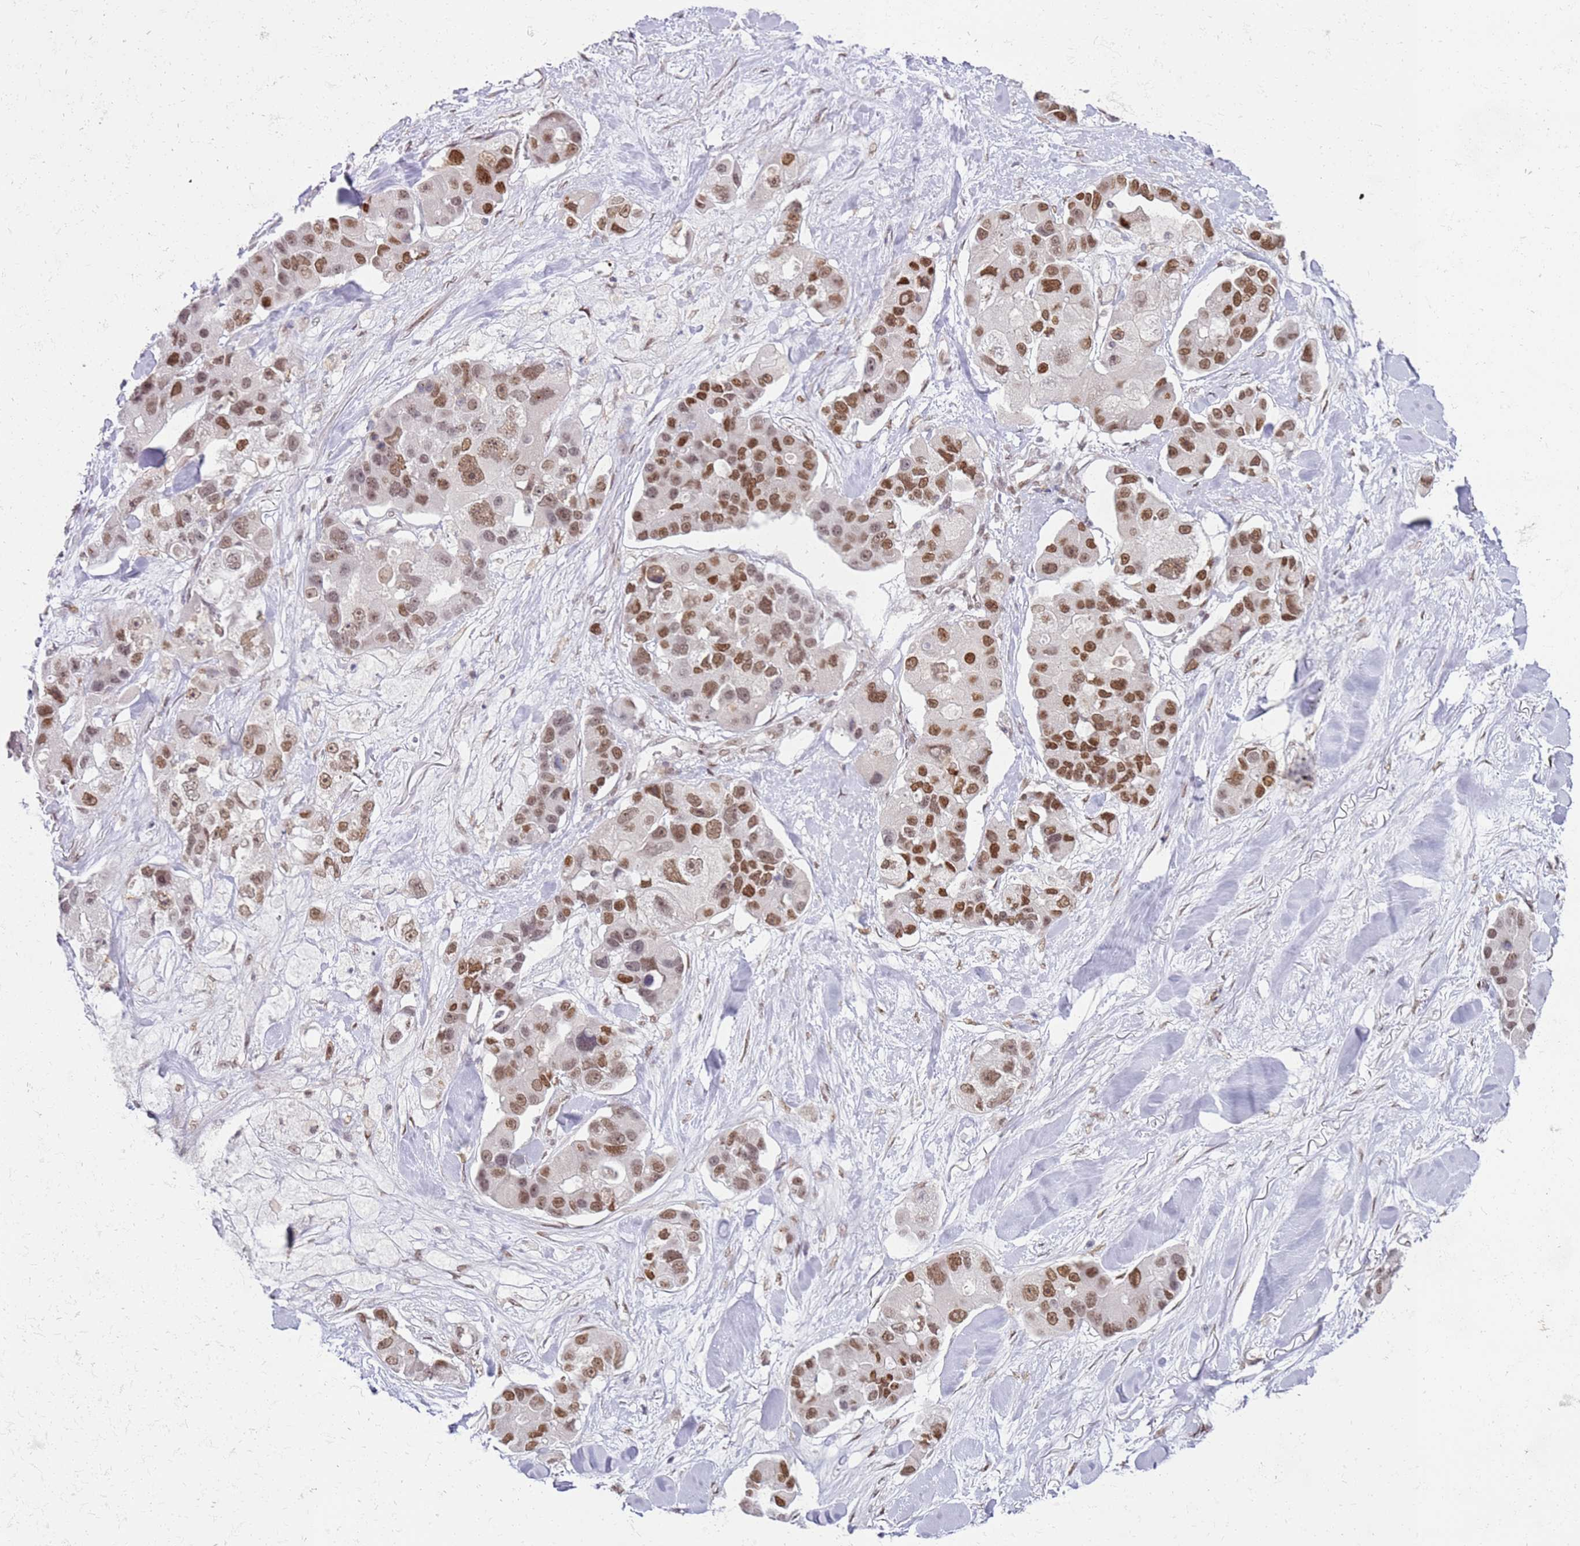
{"staining": {"intensity": "moderate", "quantity": ">75%", "location": "nuclear"}, "tissue": "lung cancer", "cell_type": "Tumor cells", "image_type": "cancer", "snomed": [{"axis": "morphology", "description": "Adenocarcinoma, NOS"}, {"axis": "topography", "description": "Lung"}], "caption": "Adenocarcinoma (lung) was stained to show a protein in brown. There is medium levels of moderate nuclear expression in approximately >75% of tumor cells. Using DAB (3,3'-diaminobenzidine) (brown) and hematoxylin (blue) stains, captured at high magnification using brightfield microscopy.", "gene": "PHC2", "patient": {"sex": "female", "age": 54}}